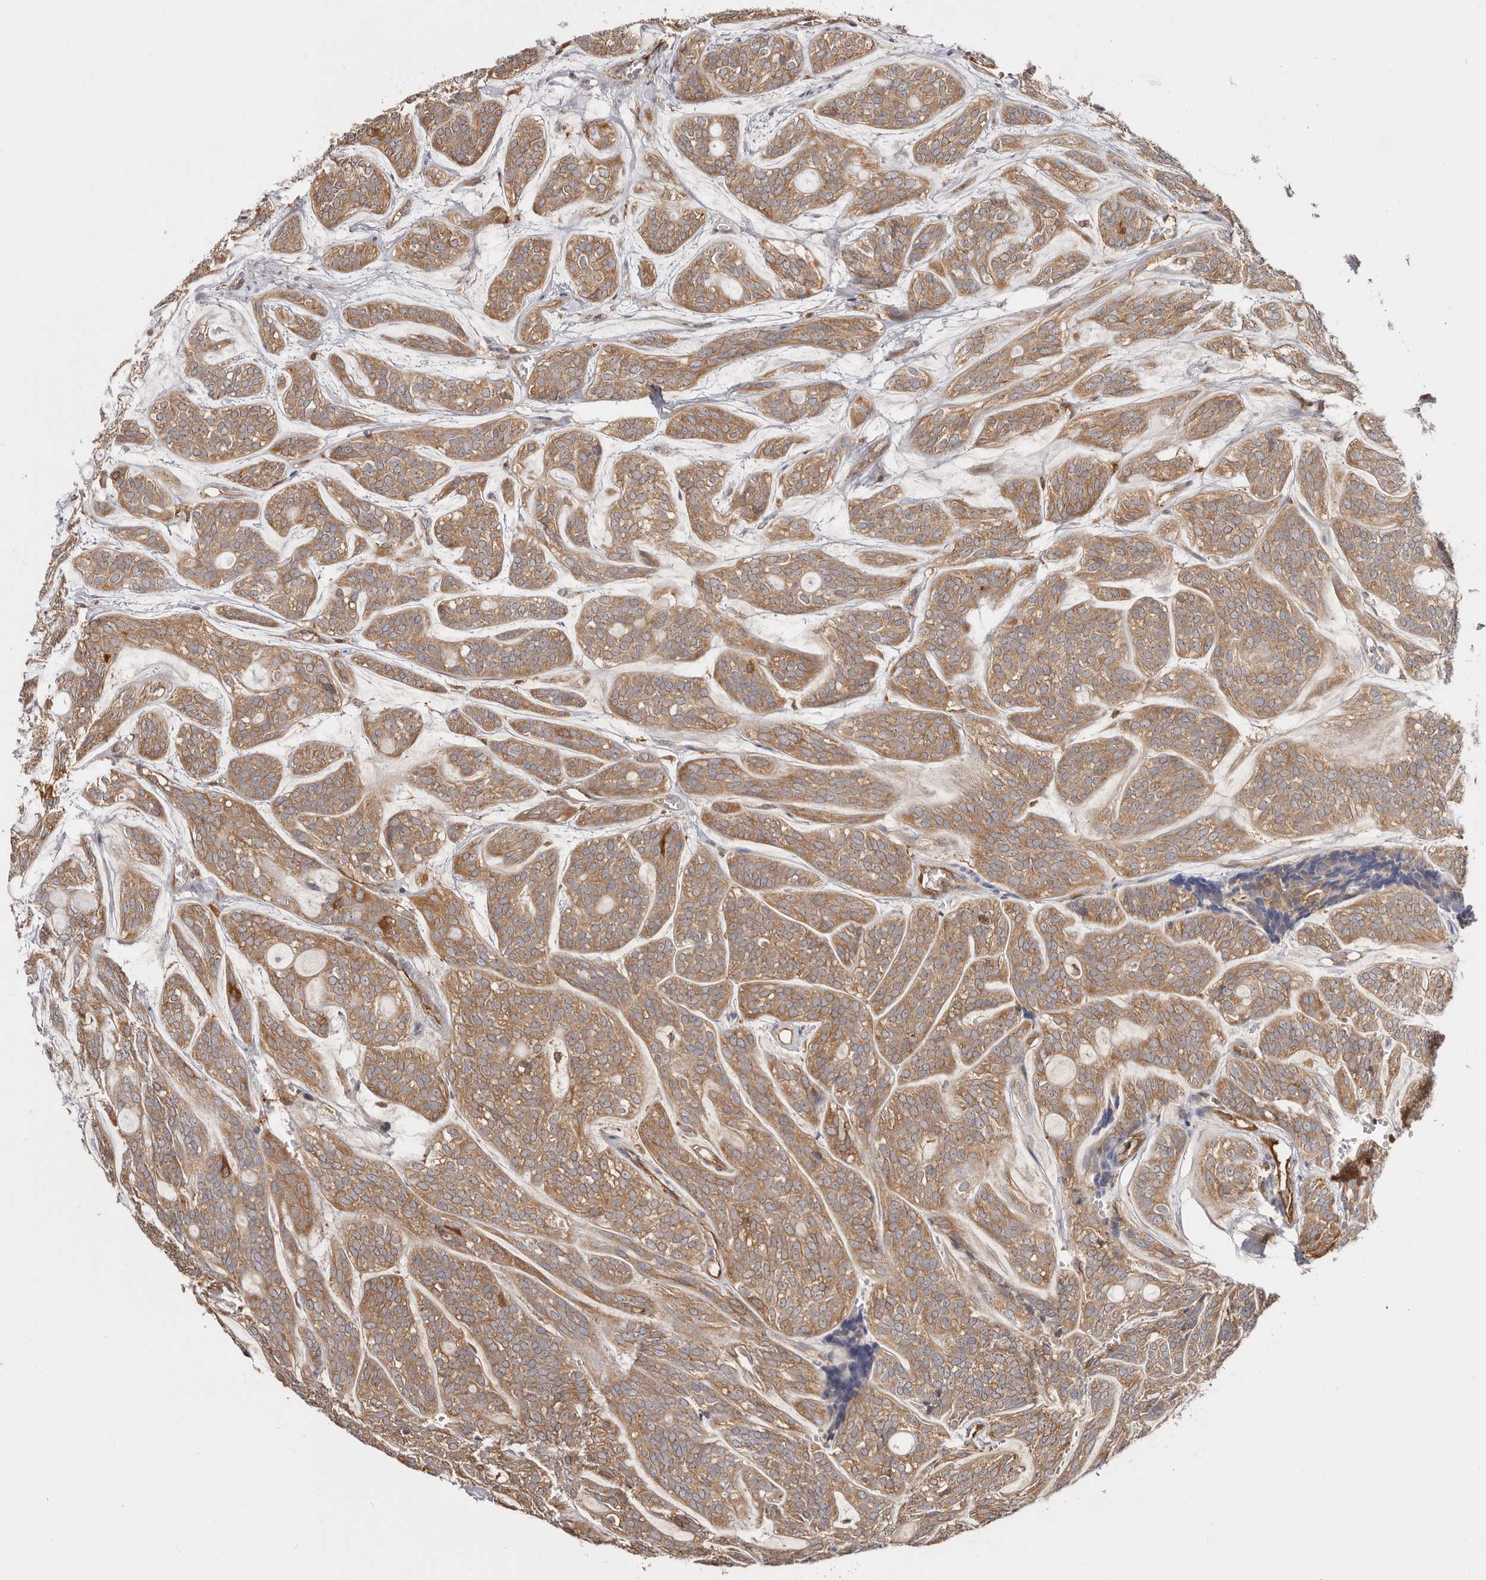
{"staining": {"intensity": "moderate", "quantity": ">75%", "location": "cytoplasmic/membranous"}, "tissue": "head and neck cancer", "cell_type": "Tumor cells", "image_type": "cancer", "snomed": [{"axis": "morphology", "description": "Adenocarcinoma, NOS"}, {"axis": "topography", "description": "Head-Neck"}], "caption": "Head and neck cancer (adenocarcinoma) stained for a protein (brown) reveals moderate cytoplasmic/membranous positive staining in approximately >75% of tumor cells.", "gene": "LAP3", "patient": {"sex": "male", "age": 66}}